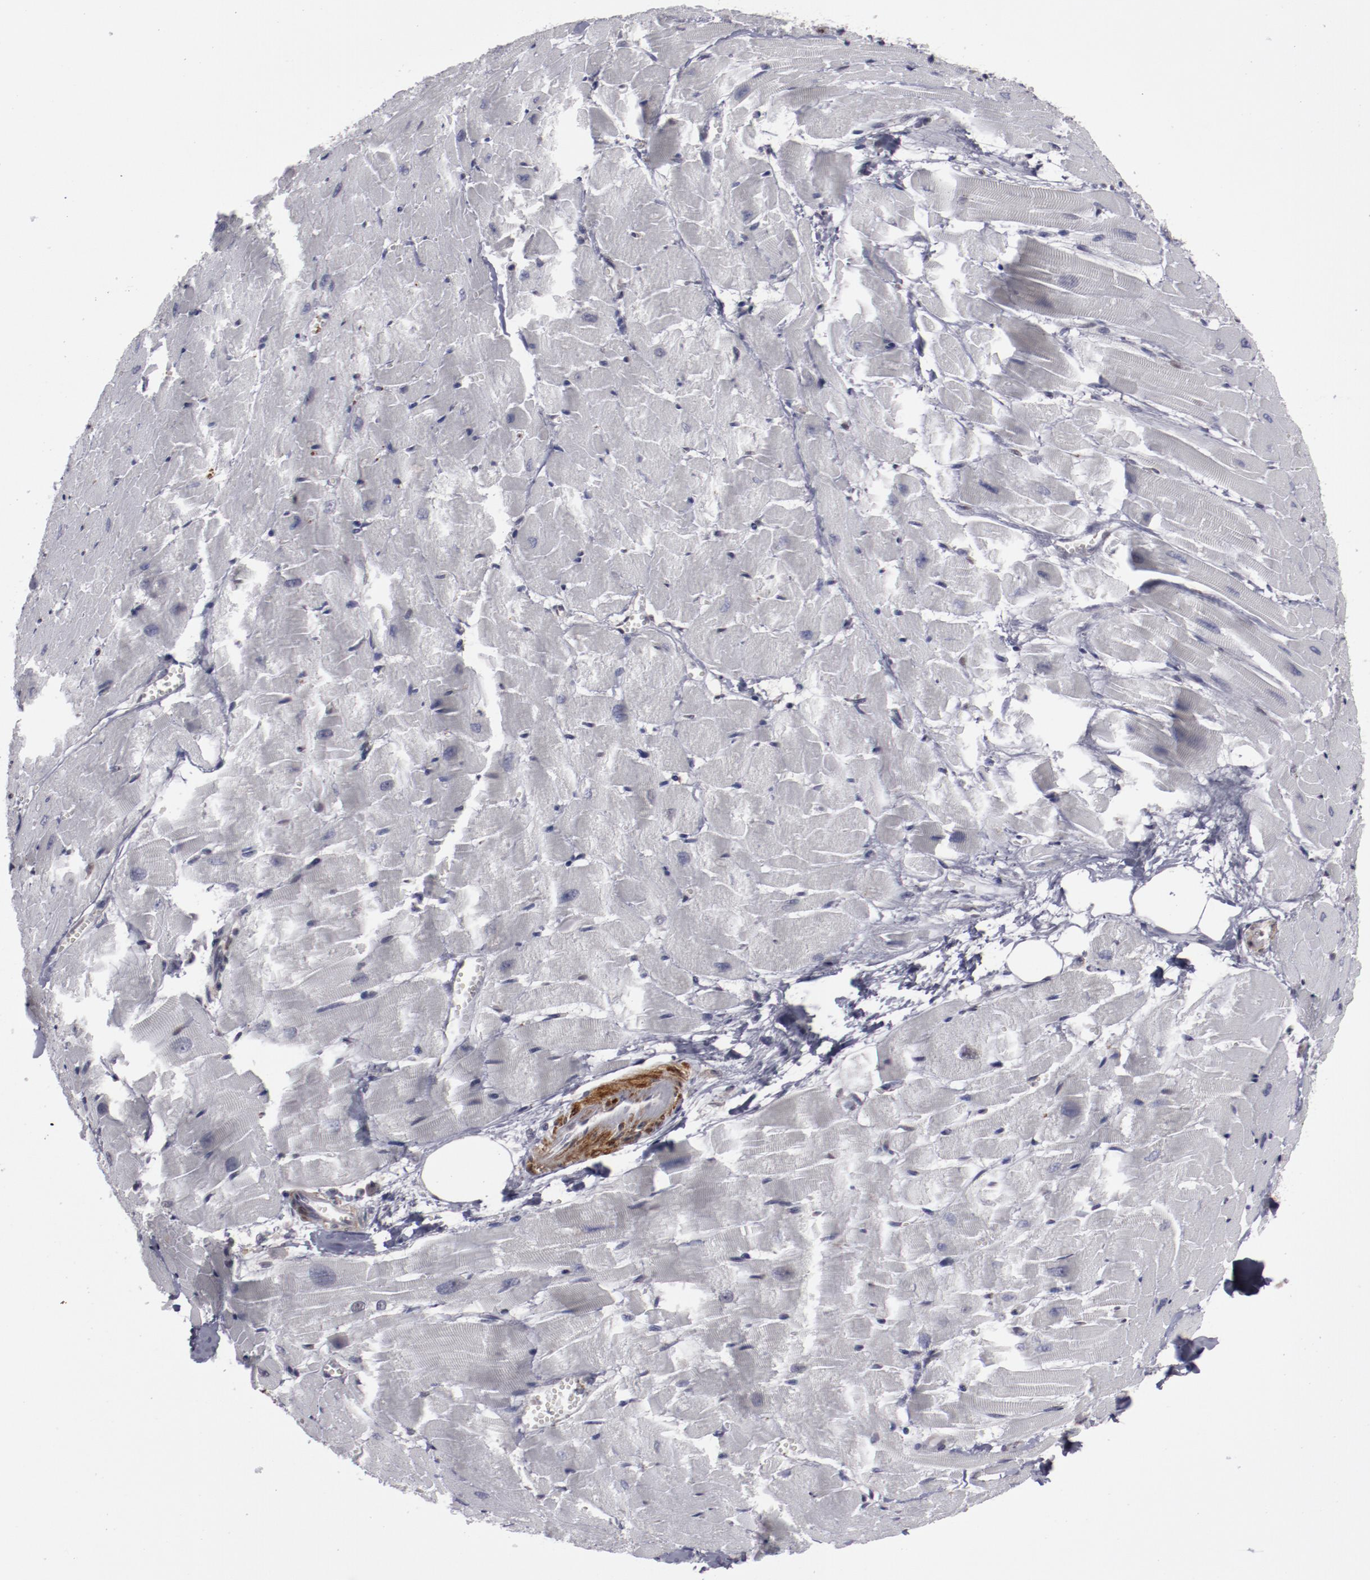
{"staining": {"intensity": "negative", "quantity": "none", "location": "none"}, "tissue": "heart muscle", "cell_type": "Cardiomyocytes", "image_type": "normal", "snomed": [{"axis": "morphology", "description": "Normal tissue, NOS"}, {"axis": "topography", "description": "Heart"}], "caption": "The histopathology image displays no staining of cardiomyocytes in unremarkable heart muscle. (DAB immunohistochemistry visualized using brightfield microscopy, high magnification).", "gene": "LEF1", "patient": {"sex": "female", "age": 19}}